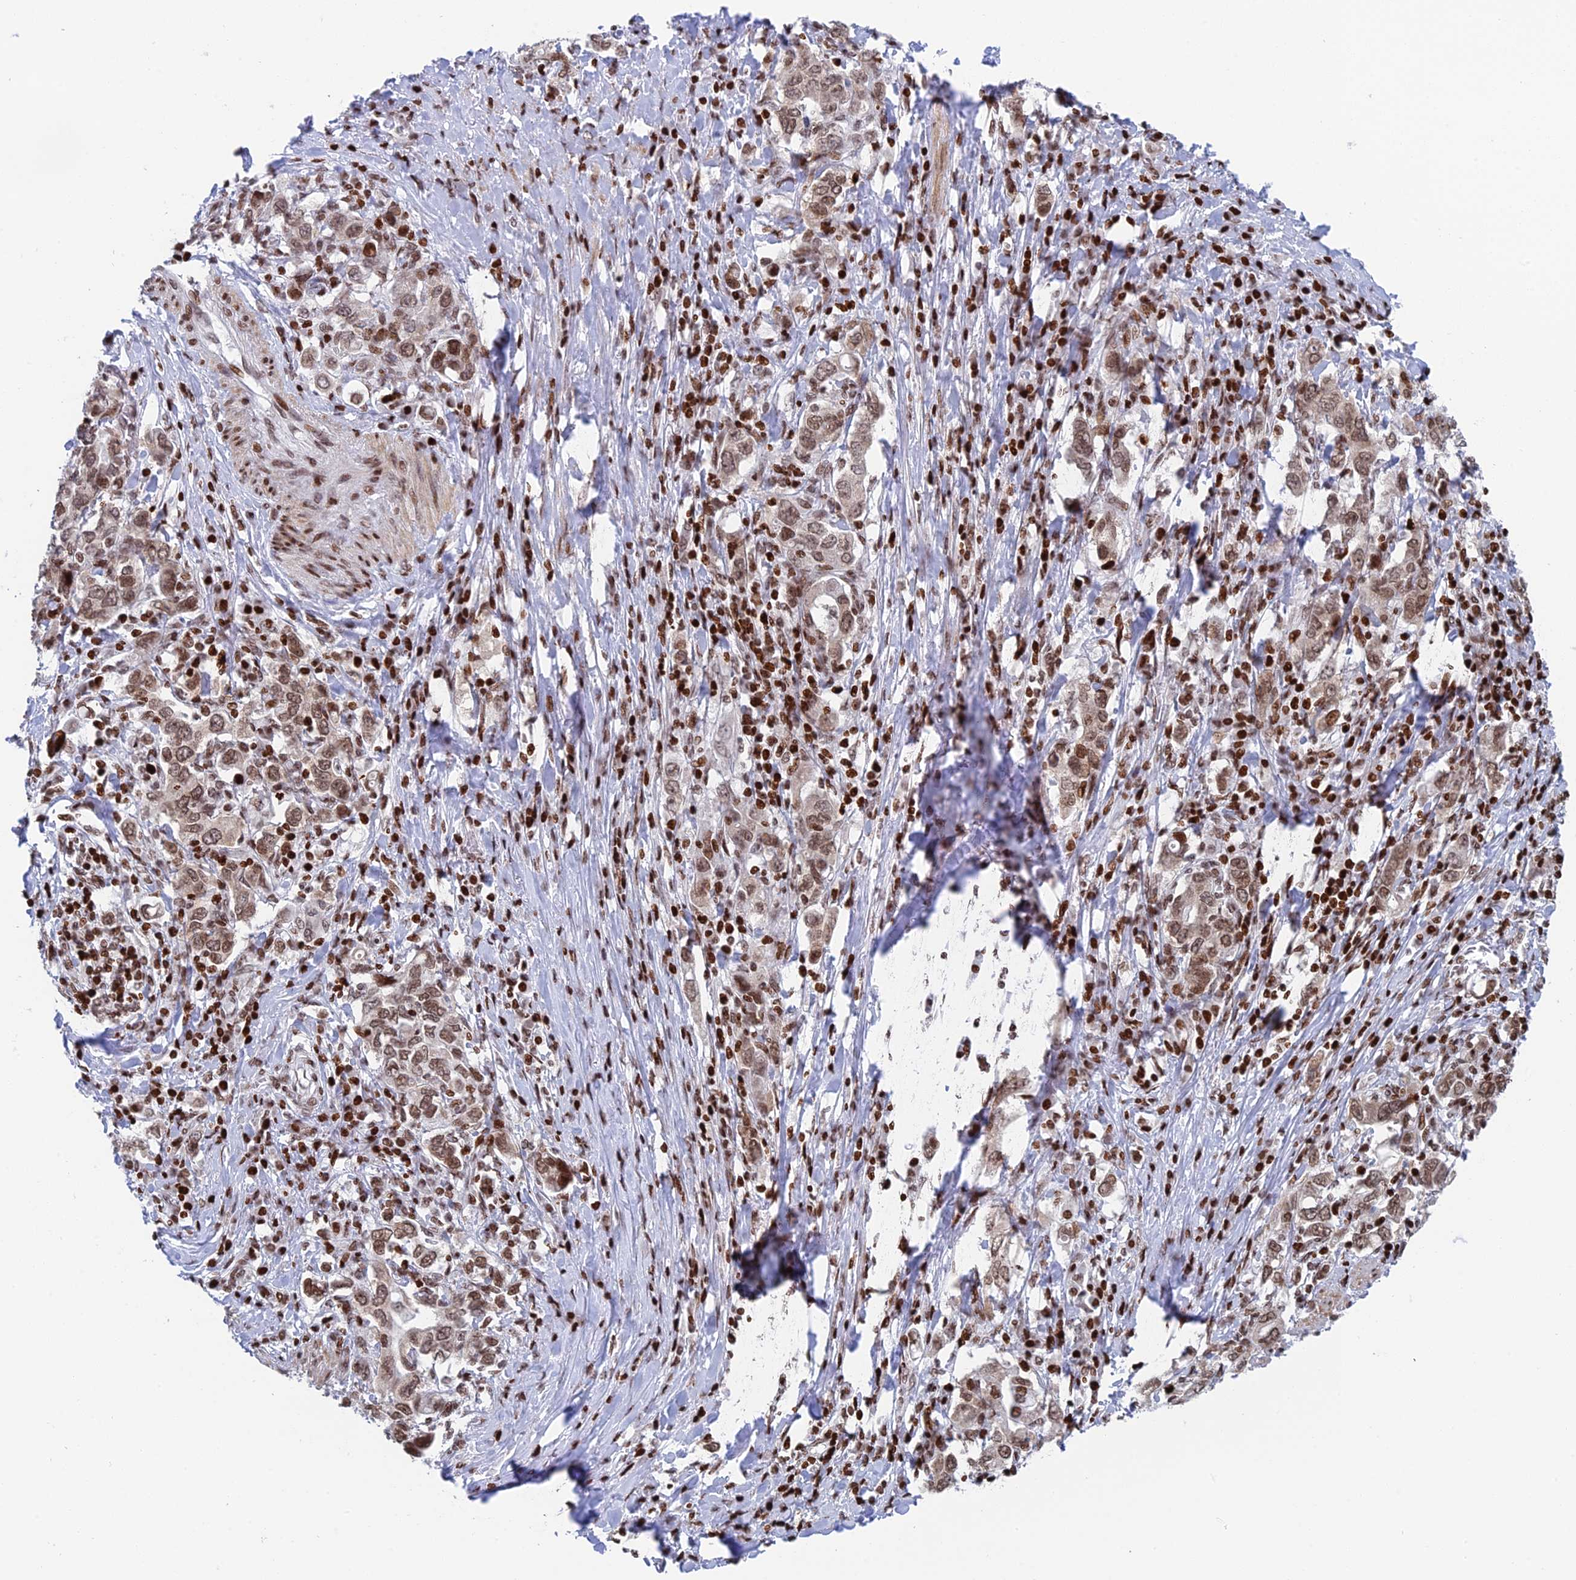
{"staining": {"intensity": "moderate", "quantity": ">75%", "location": "nuclear"}, "tissue": "stomach cancer", "cell_type": "Tumor cells", "image_type": "cancer", "snomed": [{"axis": "morphology", "description": "Adenocarcinoma, NOS"}, {"axis": "topography", "description": "Stomach, upper"}, {"axis": "topography", "description": "Stomach"}], "caption": "The image exhibits staining of stomach adenocarcinoma, revealing moderate nuclear protein staining (brown color) within tumor cells.", "gene": "RPAP1", "patient": {"sex": "male", "age": 62}}